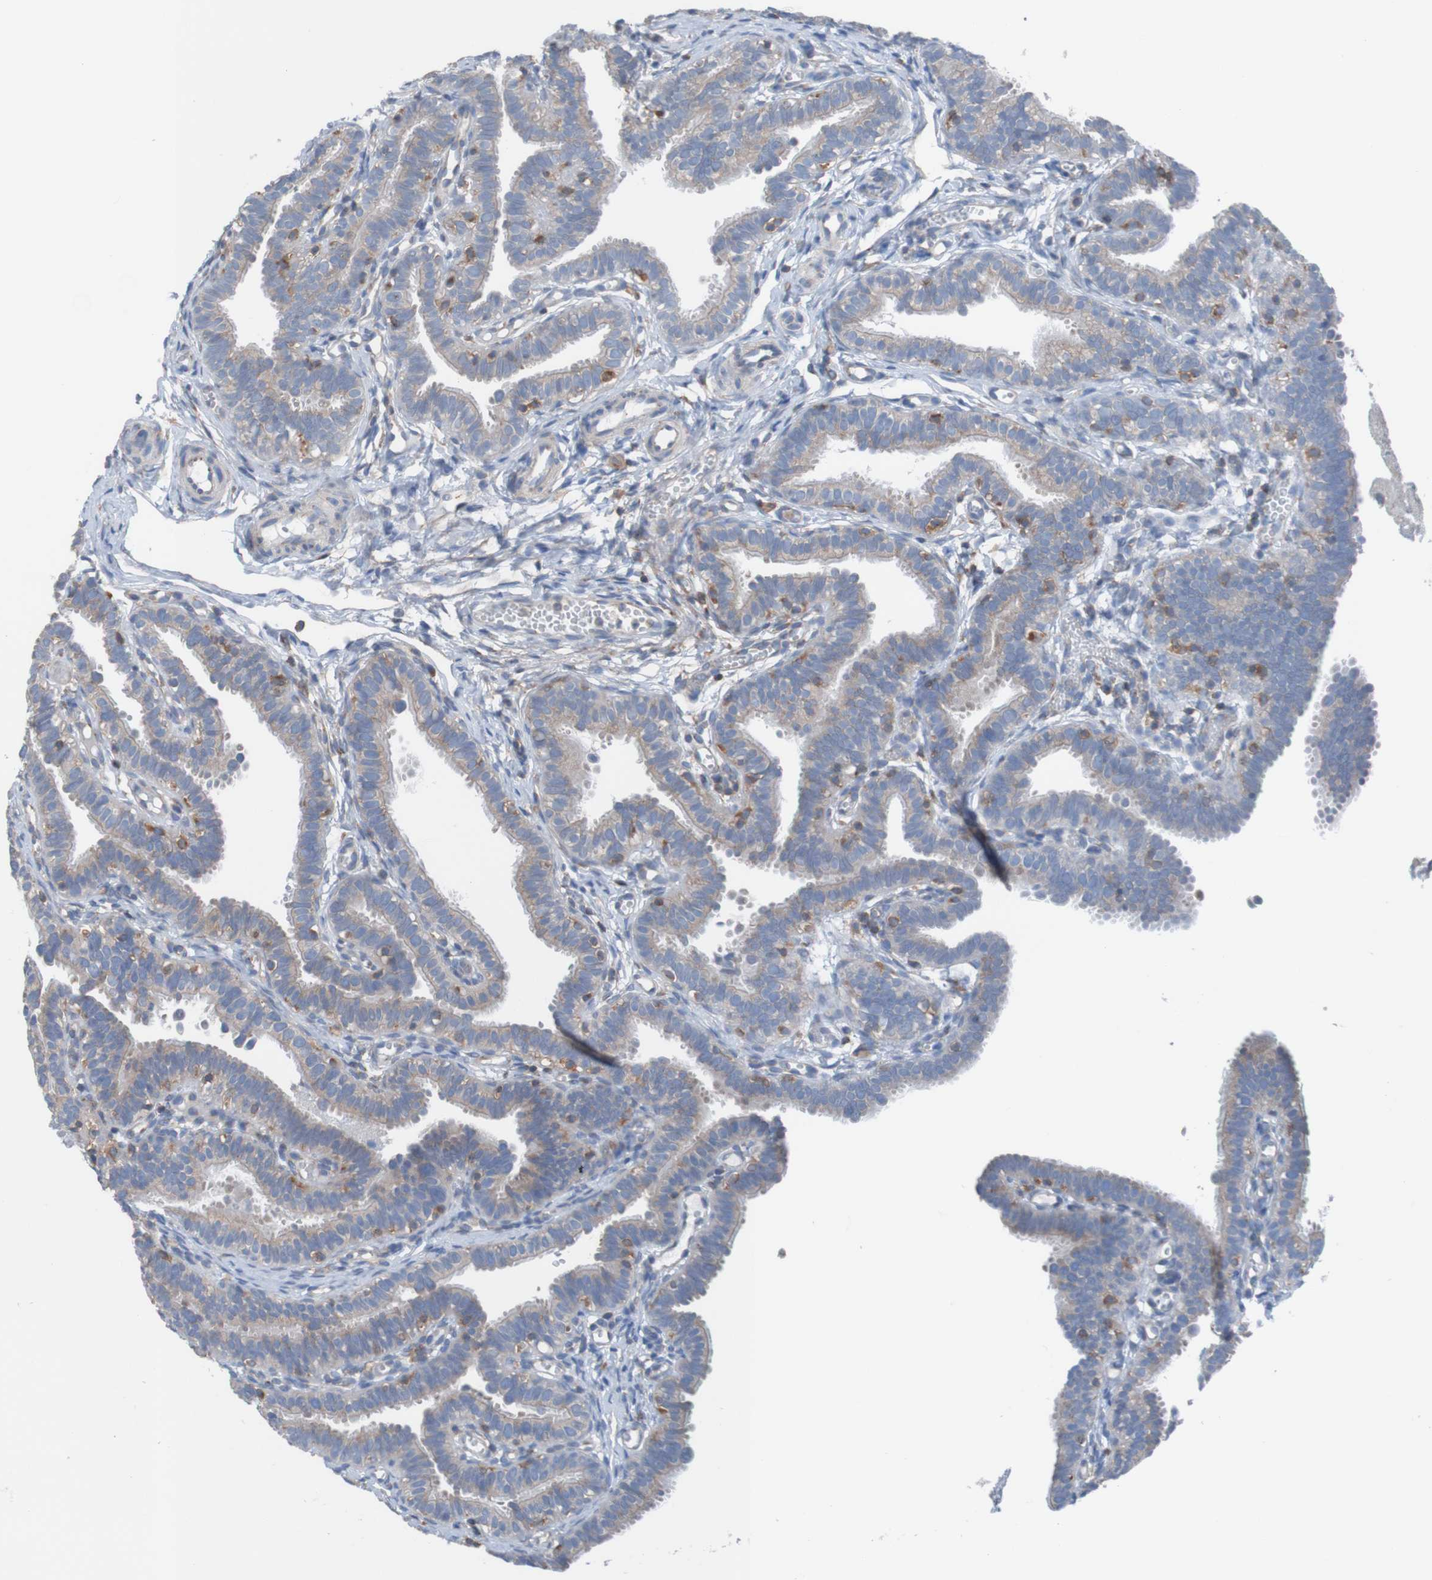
{"staining": {"intensity": "moderate", "quantity": "25%-75%", "location": "cytoplasmic/membranous"}, "tissue": "fallopian tube", "cell_type": "Glandular cells", "image_type": "normal", "snomed": [{"axis": "morphology", "description": "Normal tissue, NOS"}, {"axis": "topography", "description": "Fallopian tube"}, {"axis": "topography", "description": "Placenta"}], "caption": "Immunohistochemistry of normal human fallopian tube displays medium levels of moderate cytoplasmic/membranous staining in about 25%-75% of glandular cells.", "gene": "MINAR1", "patient": {"sex": "female", "age": 34}}